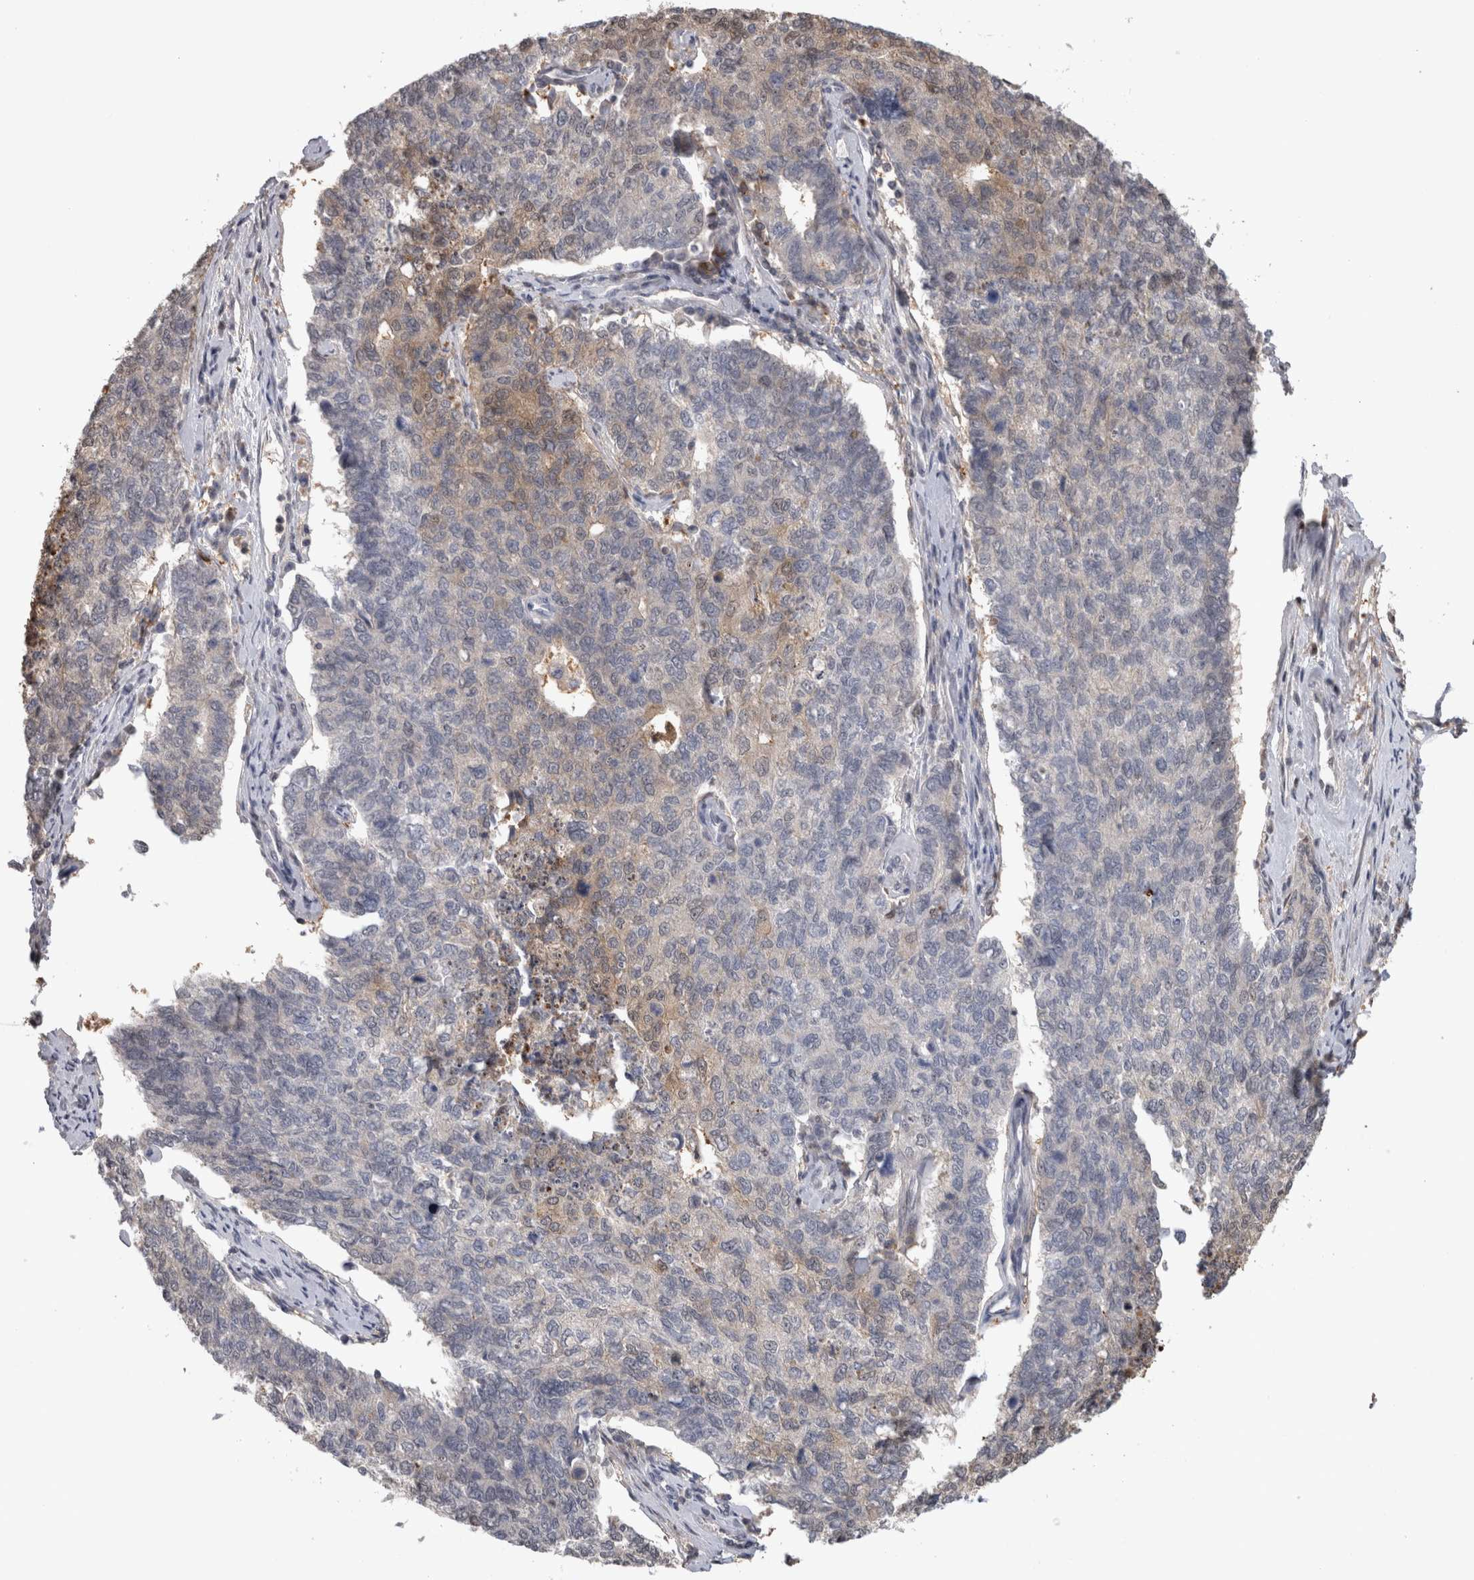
{"staining": {"intensity": "moderate", "quantity": "<25%", "location": "cytoplasmic/membranous"}, "tissue": "cervical cancer", "cell_type": "Tumor cells", "image_type": "cancer", "snomed": [{"axis": "morphology", "description": "Squamous cell carcinoma, NOS"}, {"axis": "topography", "description": "Cervix"}], "caption": "High-magnification brightfield microscopy of cervical squamous cell carcinoma stained with DAB (3,3'-diaminobenzidine) (brown) and counterstained with hematoxylin (blue). tumor cells exhibit moderate cytoplasmic/membranous expression is present in approximately<25% of cells.", "gene": "USH1G", "patient": {"sex": "female", "age": 63}}